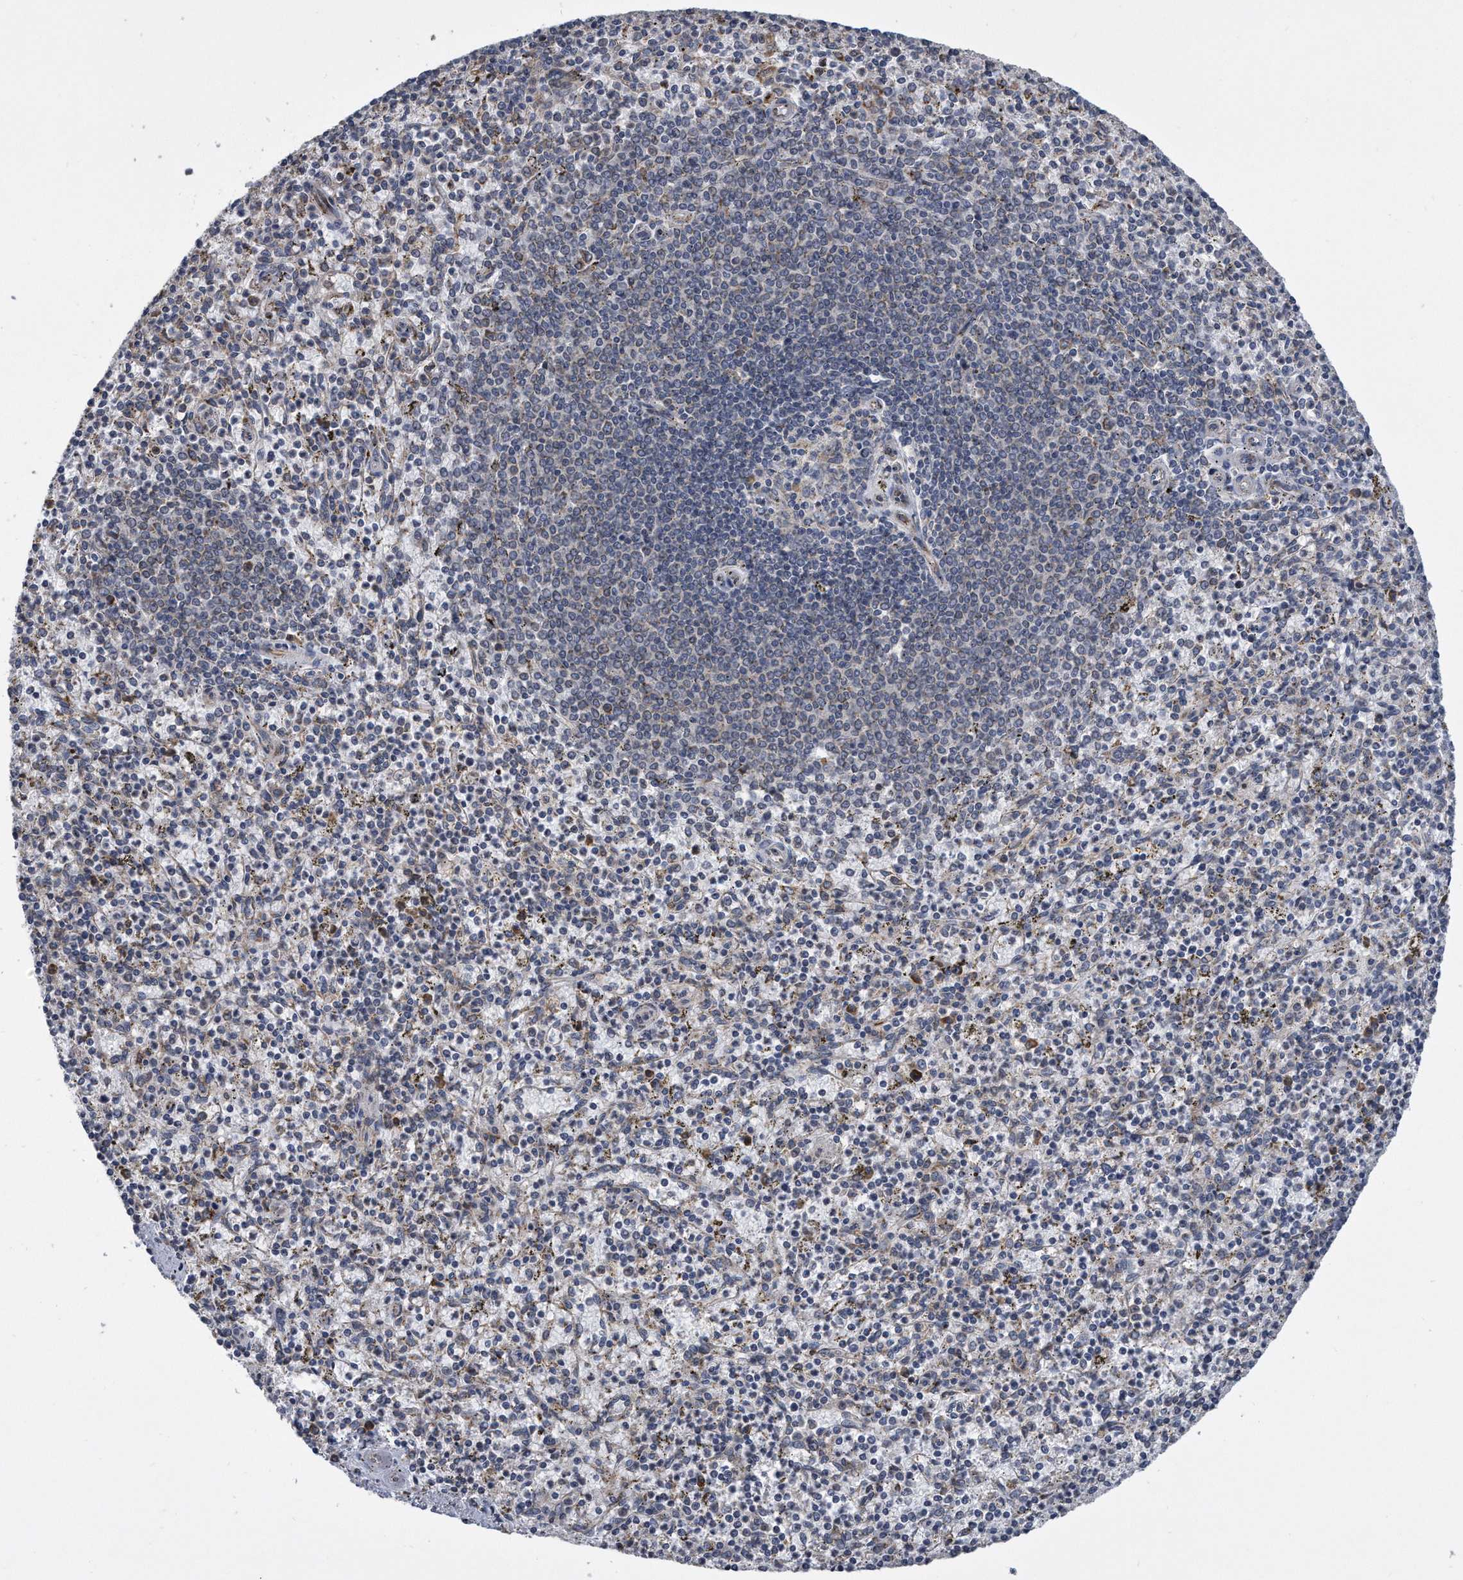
{"staining": {"intensity": "moderate", "quantity": "<25%", "location": "cytoplasmic/membranous"}, "tissue": "spleen", "cell_type": "Cells in red pulp", "image_type": "normal", "snomed": [{"axis": "morphology", "description": "Normal tissue, NOS"}, {"axis": "topography", "description": "Spleen"}], "caption": "An image of spleen stained for a protein reveals moderate cytoplasmic/membranous brown staining in cells in red pulp. Nuclei are stained in blue.", "gene": "CCDC47", "patient": {"sex": "male", "age": 72}}